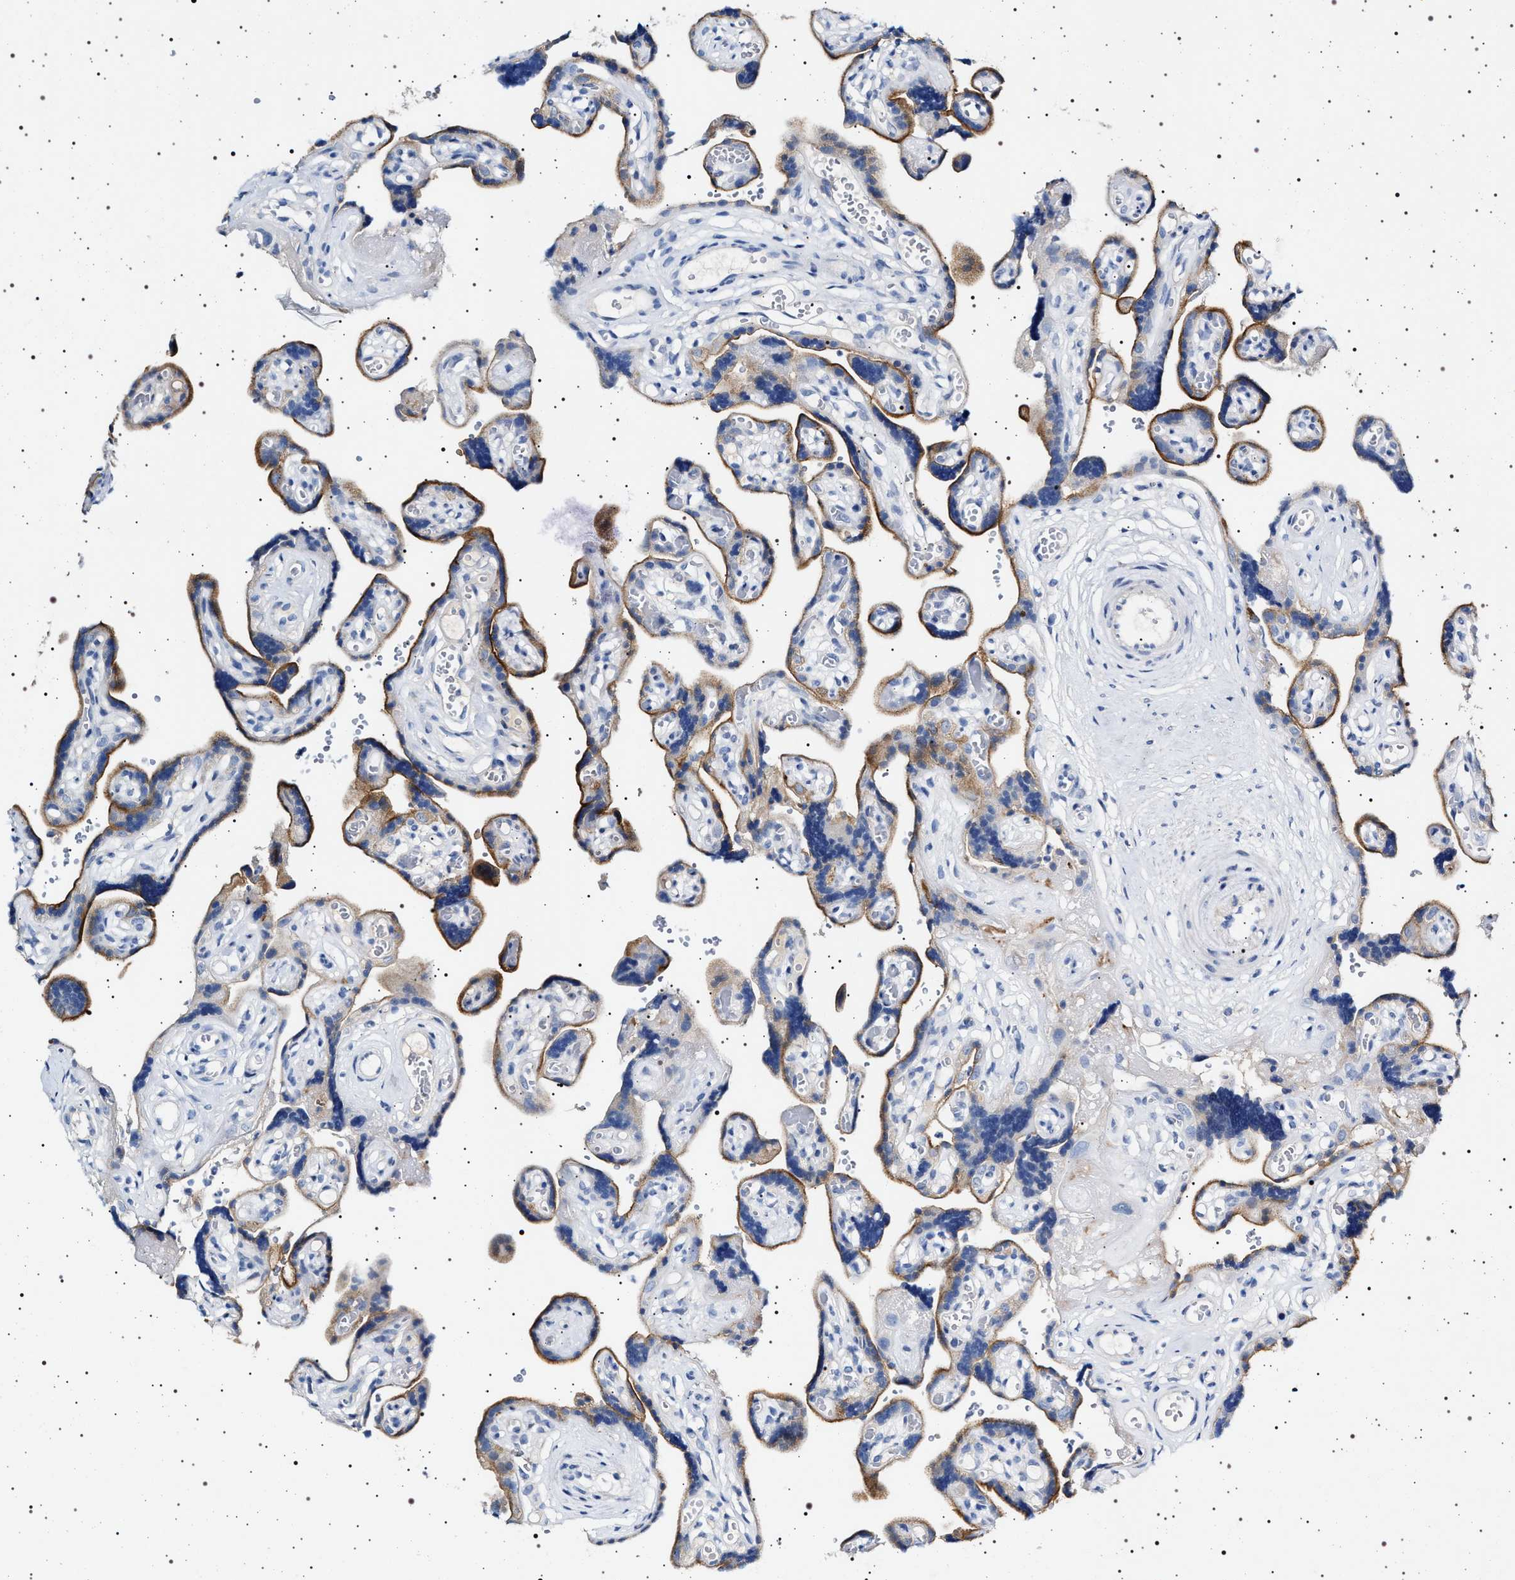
{"staining": {"intensity": "negative", "quantity": "none", "location": "none"}, "tissue": "placenta", "cell_type": "Decidual cells", "image_type": "normal", "snomed": [{"axis": "morphology", "description": "Normal tissue, NOS"}, {"axis": "topography", "description": "Placenta"}], "caption": "Micrograph shows no significant protein expression in decidual cells of normal placenta.", "gene": "NAALADL2", "patient": {"sex": "female", "age": 30}}